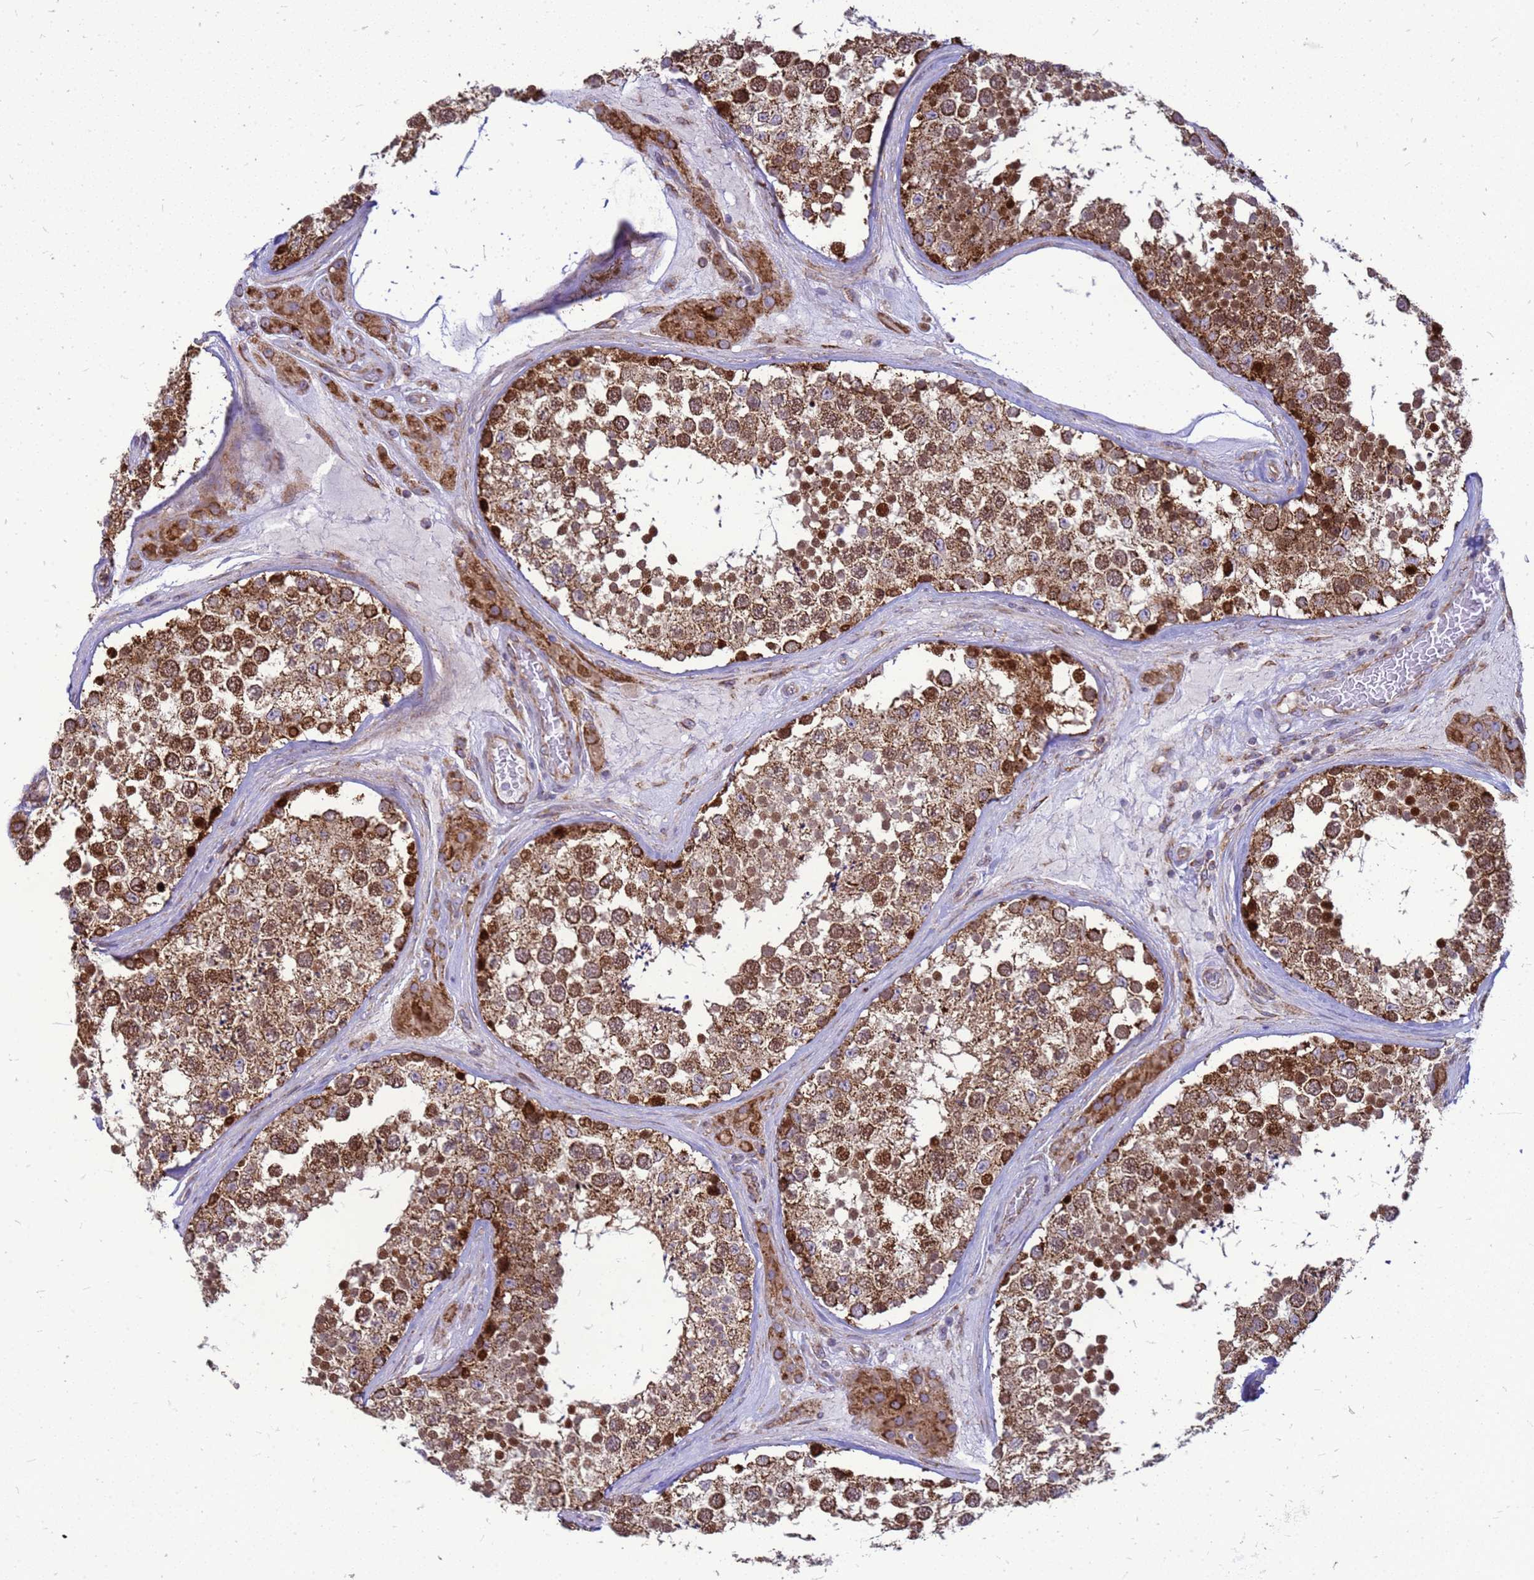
{"staining": {"intensity": "strong", "quantity": ">75%", "location": "cytoplasmic/membranous"}, "tissue": "testis", "cell_type": "Cells in seminiferous ducts", "image_type": "normal", "snomed": [{"axis": "morphology", "description": "Normal tissue, NOS"}, {"axis": "topography", "description": "Testis"}], "caption": "IHC photomicrograph of unremarkable testis stained for a protein (brown), which reveals high levels of strong cytoplasmic/membranous expression in about >75% of cells in seminiferous ducts.", "gene": "FSTL4", "patient": {"sex": "male", "age": 46}}